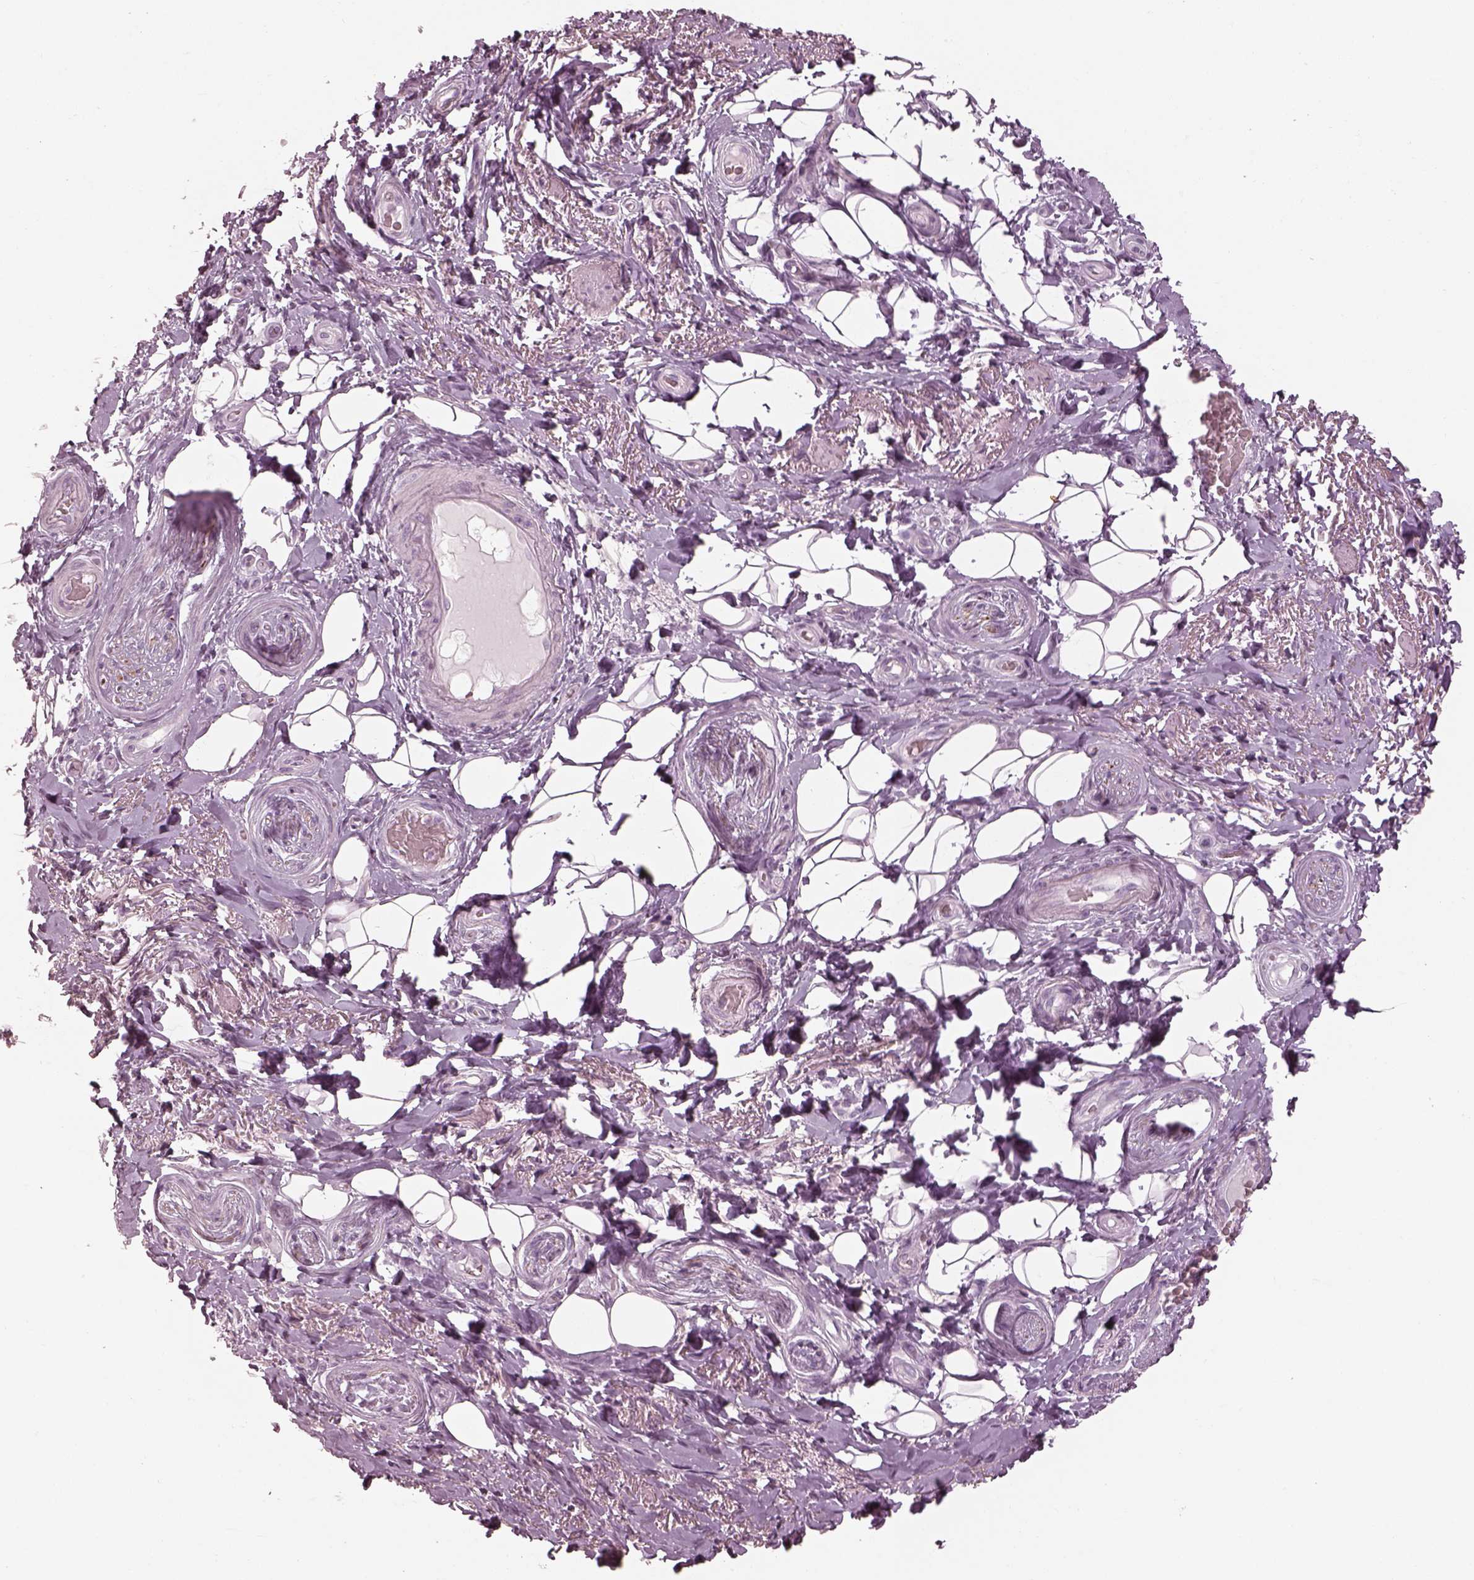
{"staining": {"intensity": "negative", "quantity": "none", "location": "none"}, "tissue": "adipose tissue", "cell_type": "Adipocytes", "image_type": "normal", "snomed": [{"axis": "morphology", "description": "Normal tissue, NOS"}, {"axis": "topography", "description": "Anal"}, {"axis": "topography", "description": "Peripheral nerve tissue"}], "caption": "A histopathology image of human adipose tissue is negative for staining in adipocytes. (DAB (3,3'-diaminobenzidine) immunohistochemistry with hematoxylin counter stain).", "gene": "ENSG00000289258", "patient": {"sex": "male", "age": 53}}